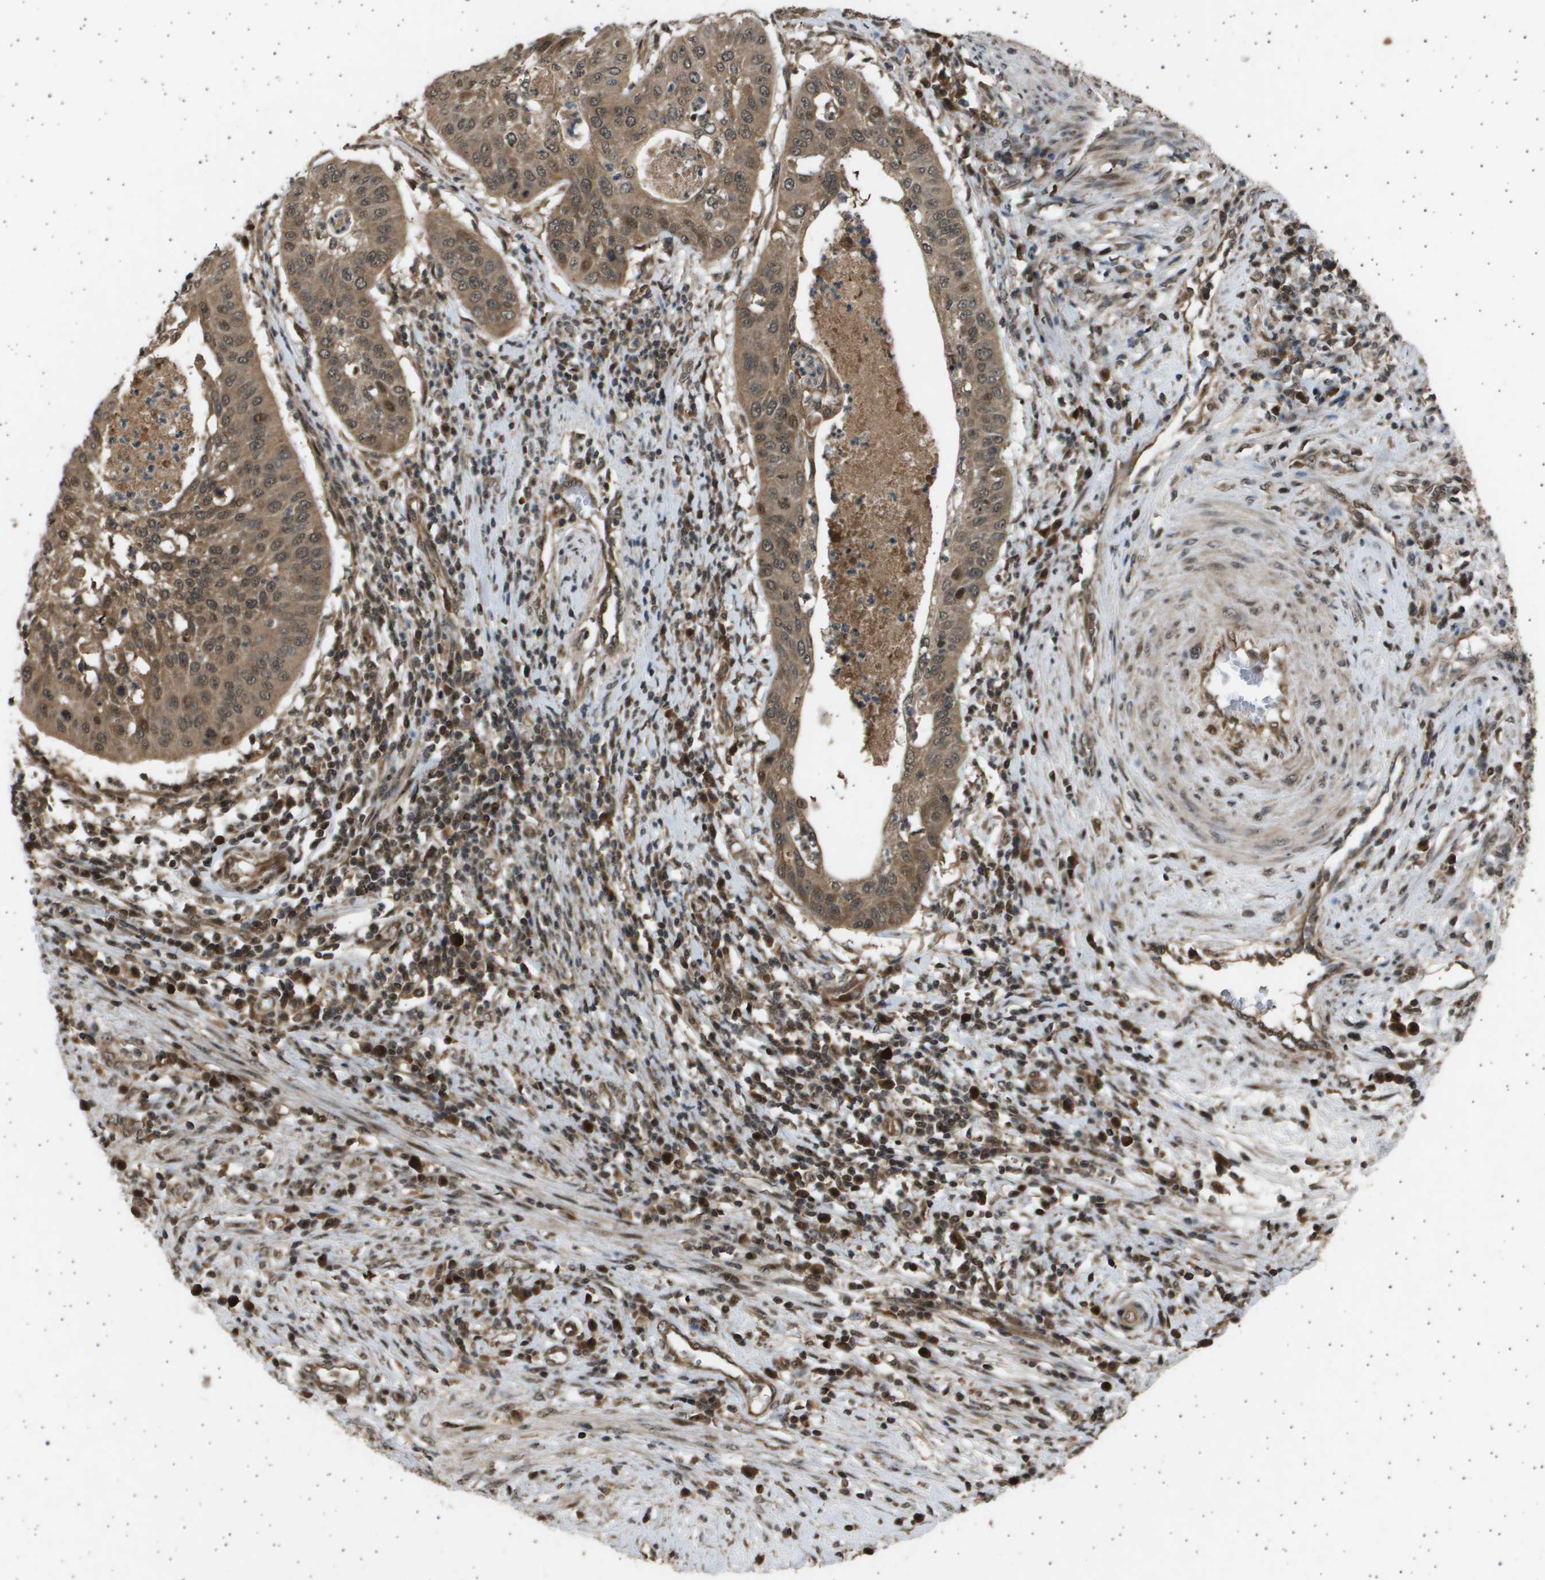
{"staining": {"intensity": "moderate", "quantity": ">75%", "location": "cytoplasmic/membranous,nuclear"}, "tissue": "cervical cancer", "cell_type": "Tumor cells", "image_type": "cancer", "snomed": [{"axis": "morphology", "description": "Normal tissue, NOS"}, {"axis": "morphology", "description": "Squamous cell carcinoma, NOS"}, {"axis": "topography", "description": "Cervix"}], "caption": "Protein expression analysis of cervical squamous cell carcinoma exhibits moderate cytoplasmic/membranous and nuclear expression in approximately >75% of tumor cells. The protein is shown in brown color, while the nuclei are stained blue.", "gene": "TNRC6A", "patient": {"sex": "female", "age": 39}}